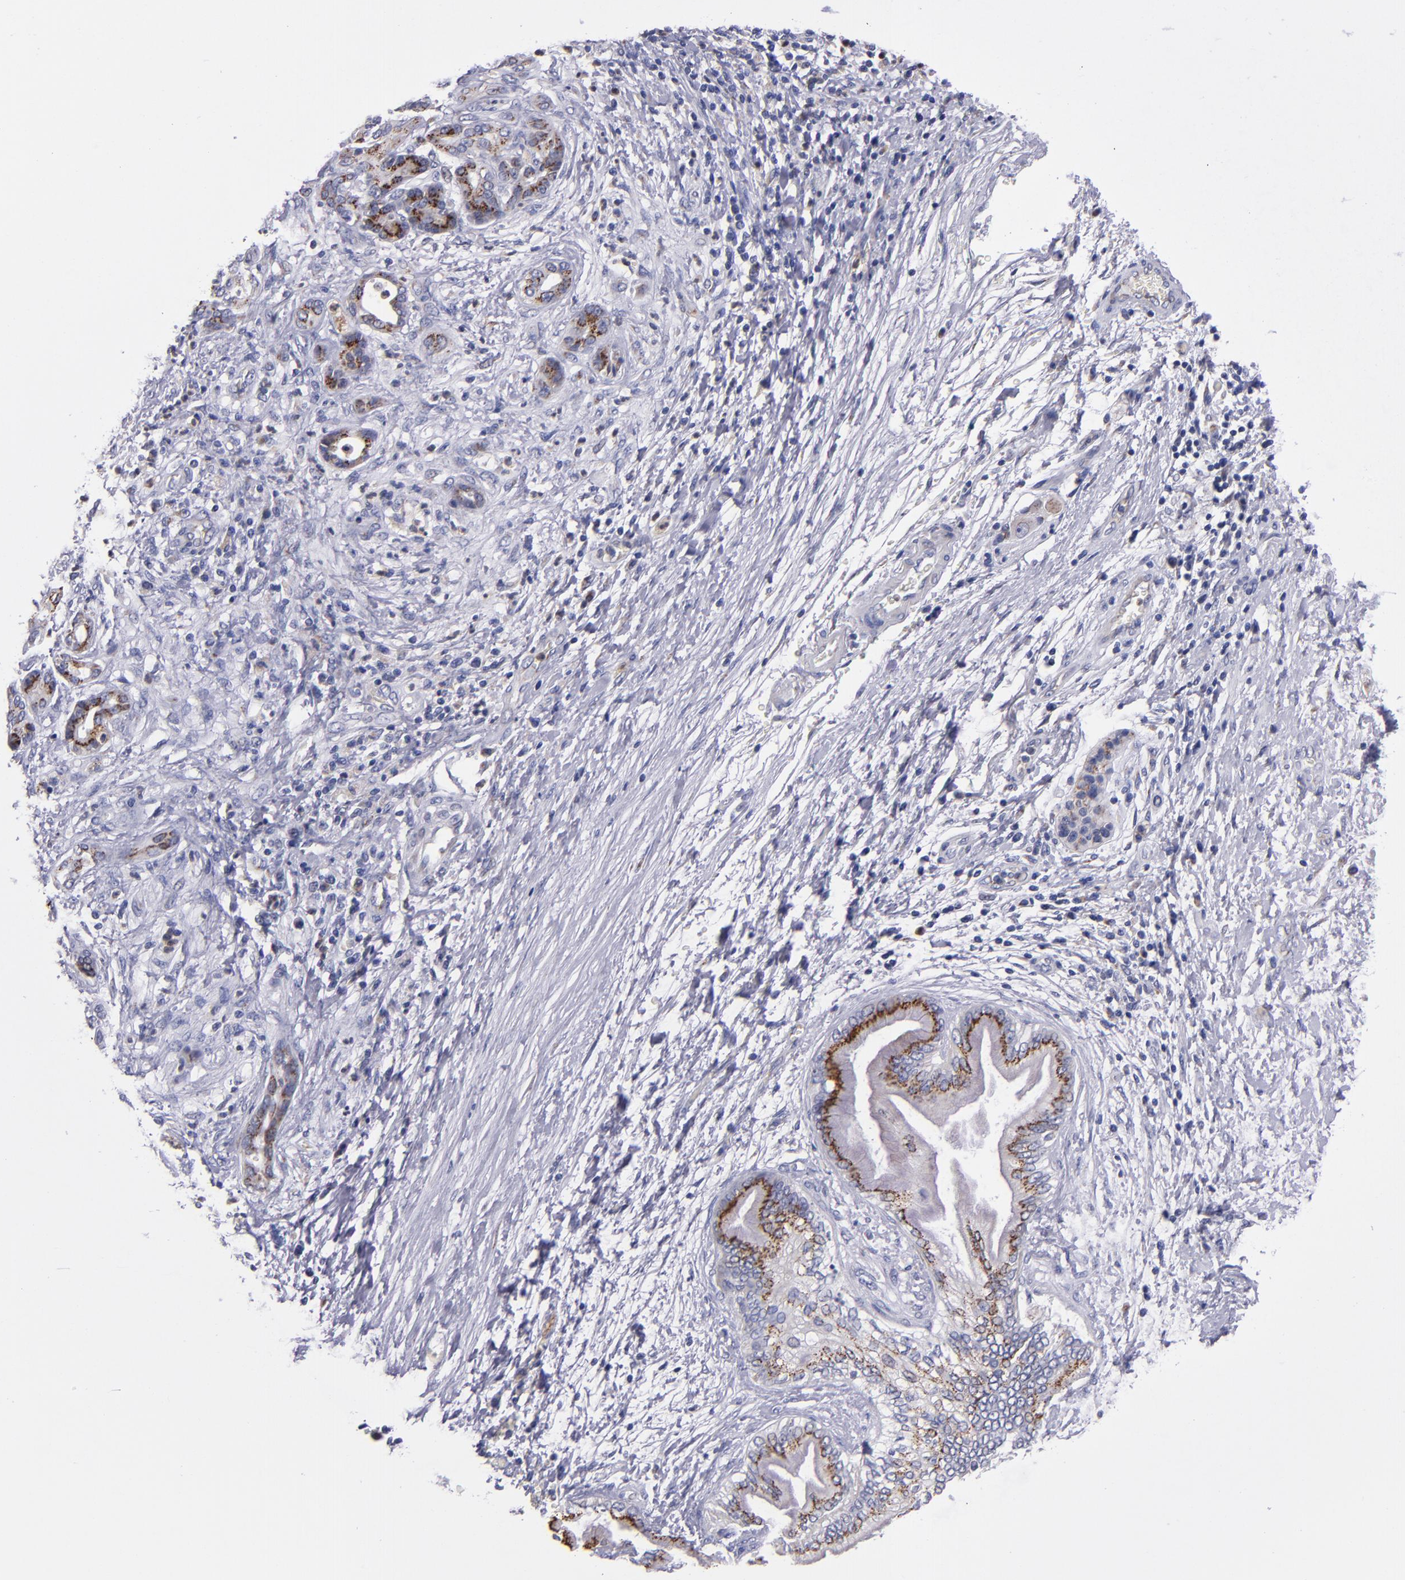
{"staining": {"intensity": "strong", "quantity": "25%-75%", "location": "cytoplasmic/membranous"}, "tissue": "pancreatic cancer", "cell_type": "Tumor cells", "image_type": "cancer", "snomed": [{"axis": "morphology", "description": "Adenocarcinoma, NOS"}, {"axis": "topography", "description": "Pancreas"}], "caption": "High-magnification brightfield microscopy of pancreatic cancer stained with DAB (brown) and counterstained with hematoxylin (blue). tumor cells exhibit strong cytoplasmic/membranous staining is present in about25%-75% of cells.", "gene": "RAB41", "patient": {"sex": "female", "age": 70}}